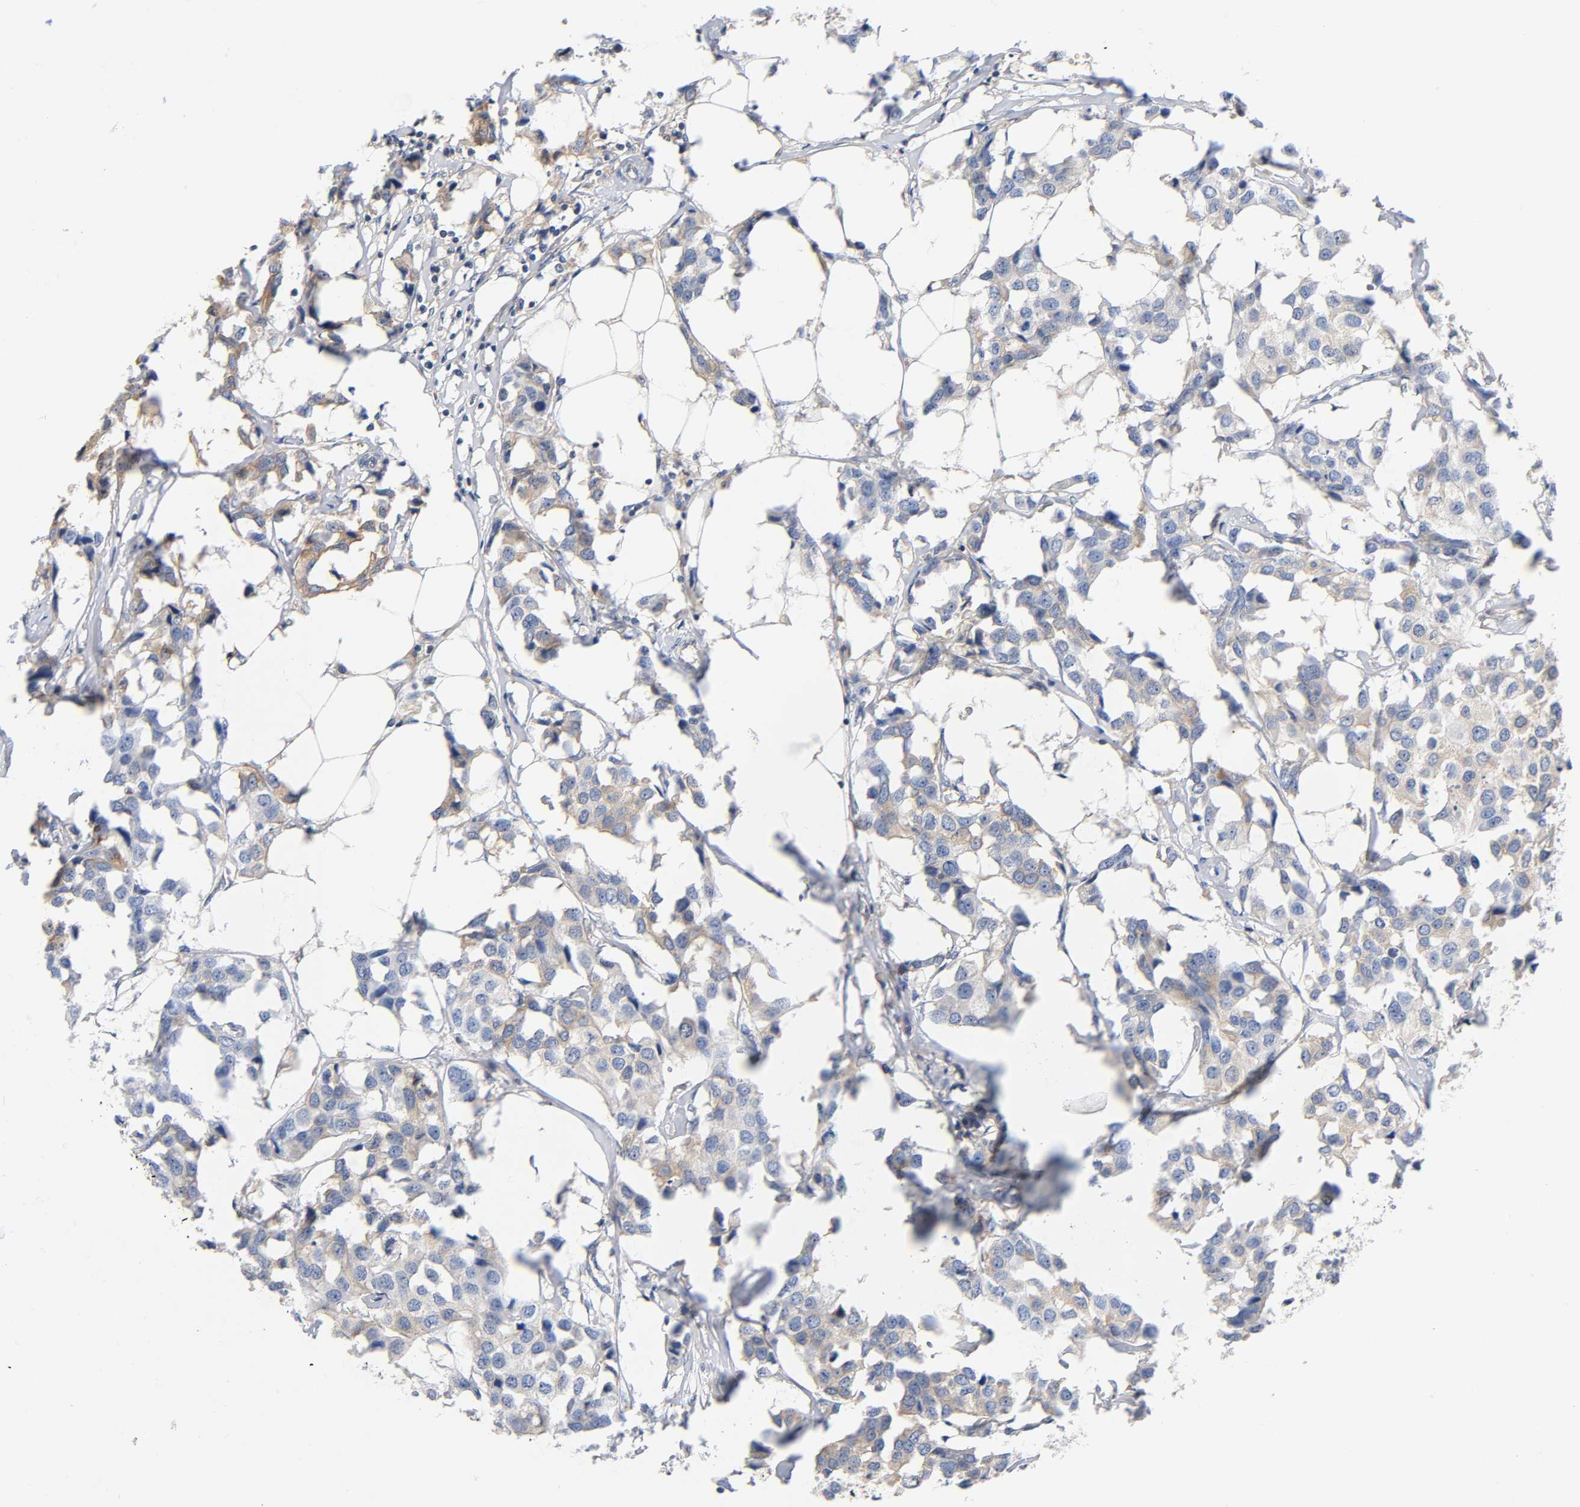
{"staining": {"intensity": "moderate", "quantity": "25%-75%", "location": "cytoplasmic/membranous"}, "tissue": "breast cancer", "cell_type": "Tumor cells", "image_type": "cancer", "snomed": [{"axis": "morphology", "description": "Duct carcinoma"}, {"axis": "topography", "description": "Breast"}], "caption": "Protein staining of breast cancer tissue demonstrates moderate cytoplasmic/membranous staining in about 25%-75% of tumor cells.", "gene": "PRKAB1", "patient": {"sex": "female", "age": 80}}